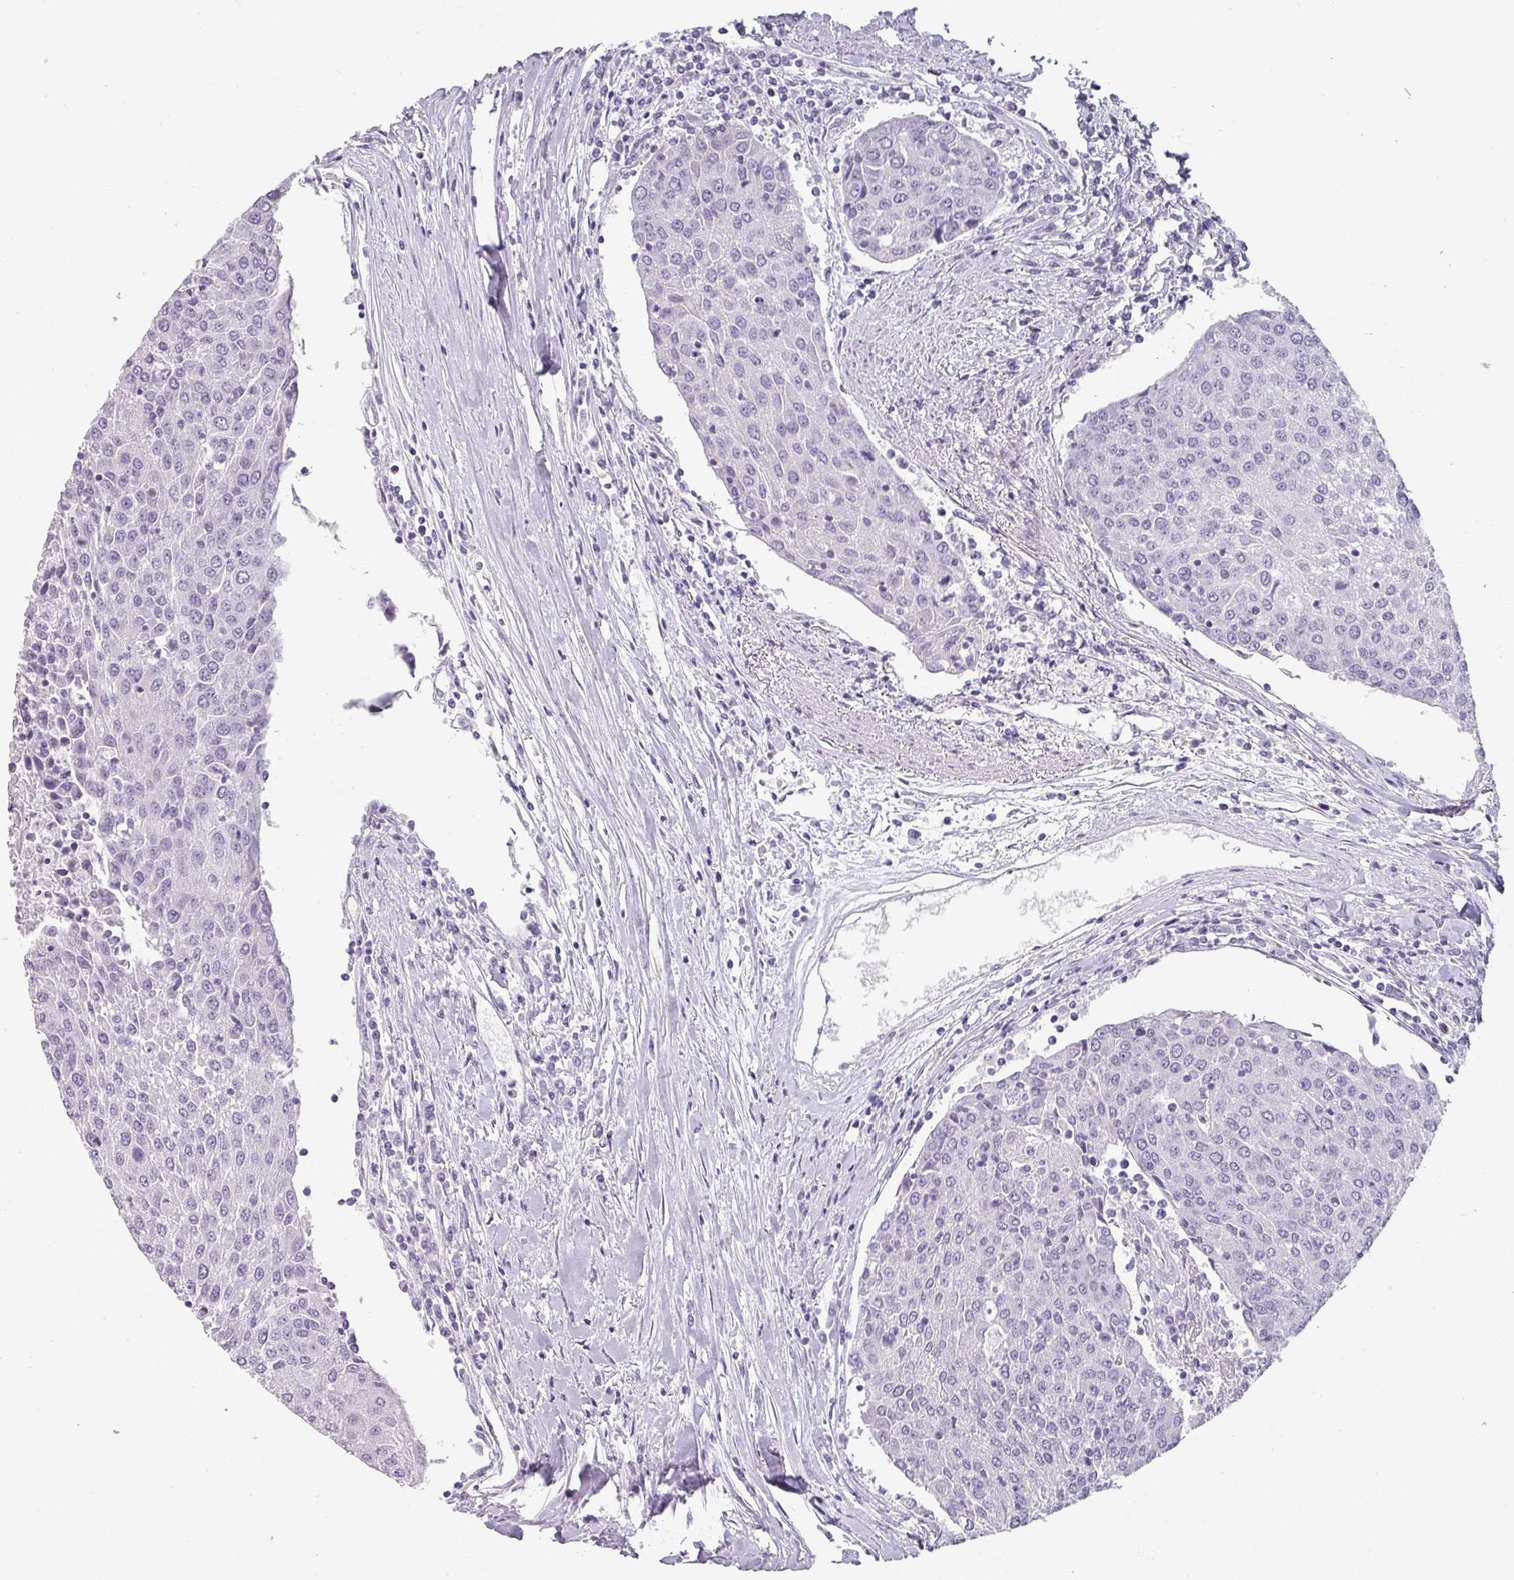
{"staining": {"intensity": "negative", "quantity": "none", "location": "none"}, "tissue": "urothelial cancer", "cell_type": "Tumor cells", "image_type": "cancer", "snomed": [{"axis": "morphology", "description": "Urothelial carcinoma, High grade"}, {"axis": "topography", "description": "Urinary bladder"}], "caption": "Immunohistochemistry (IHC) photomicrograph of high-grade urothelial carcinoma stained for a protein (brown), which reveals no staining in tumor cells.", "gene": "SFTPA1", "patient": {"sex": "female", "age": 85}}